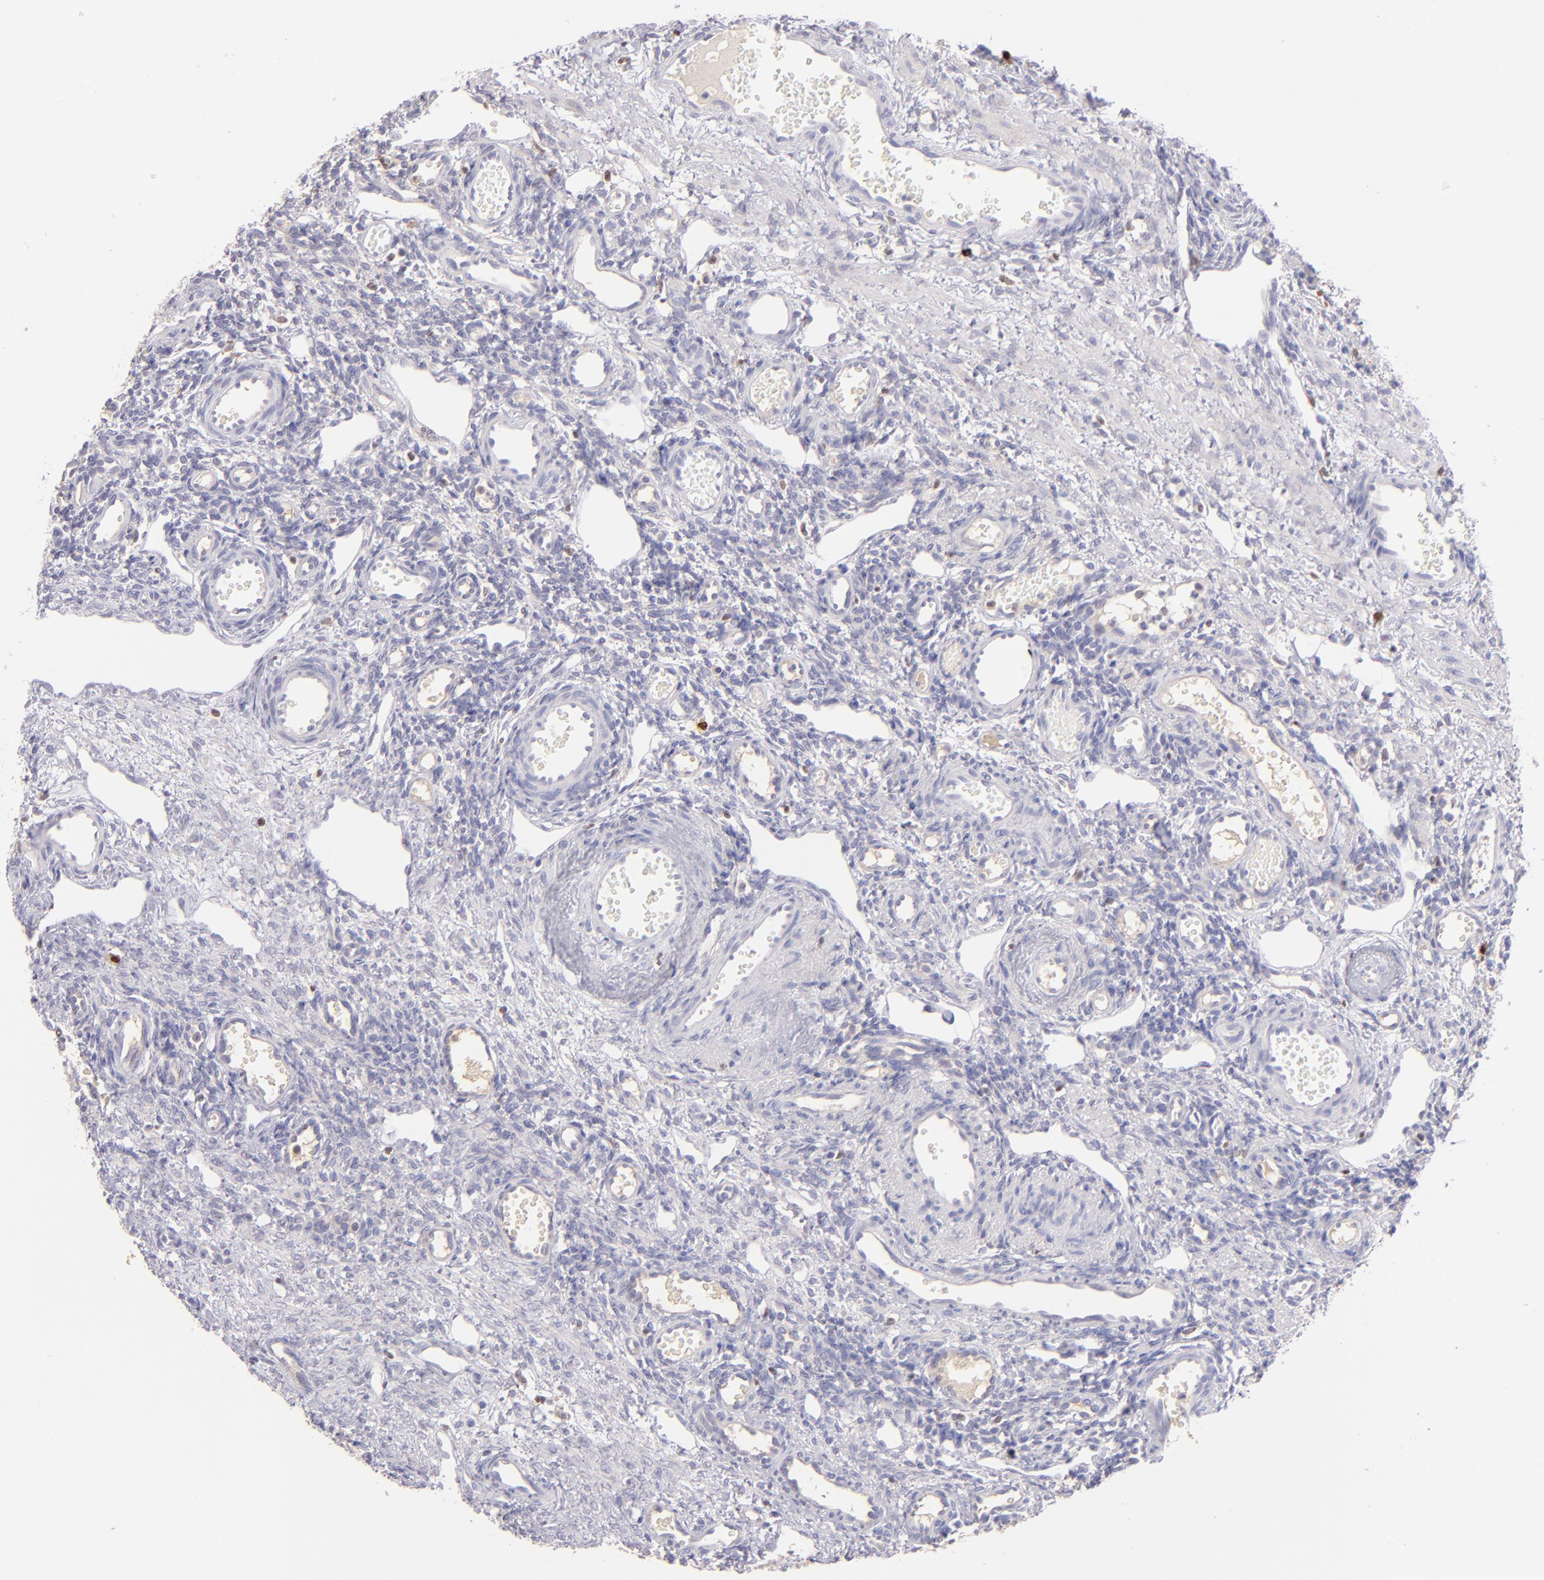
{"staining": {"intensity": "moderate", "quantity": ">75%", "location": "cytoplasmic/membranous"}, "tissue": "ovary", "cell_type": "Follicle cells", "image_type": "normal", "snomed": [{"axis": "morphology", "description": "Normal tissue, NOS"}, {"axis": "topography", "description": "Ovary"}], "caption": "The immunohistochemical stain highlights moderate cytoplasmic/membranous positivity in follicle cells of benign ovary.", "gene": "IRF8", "patient": {"sex": "female", "age": 33}}